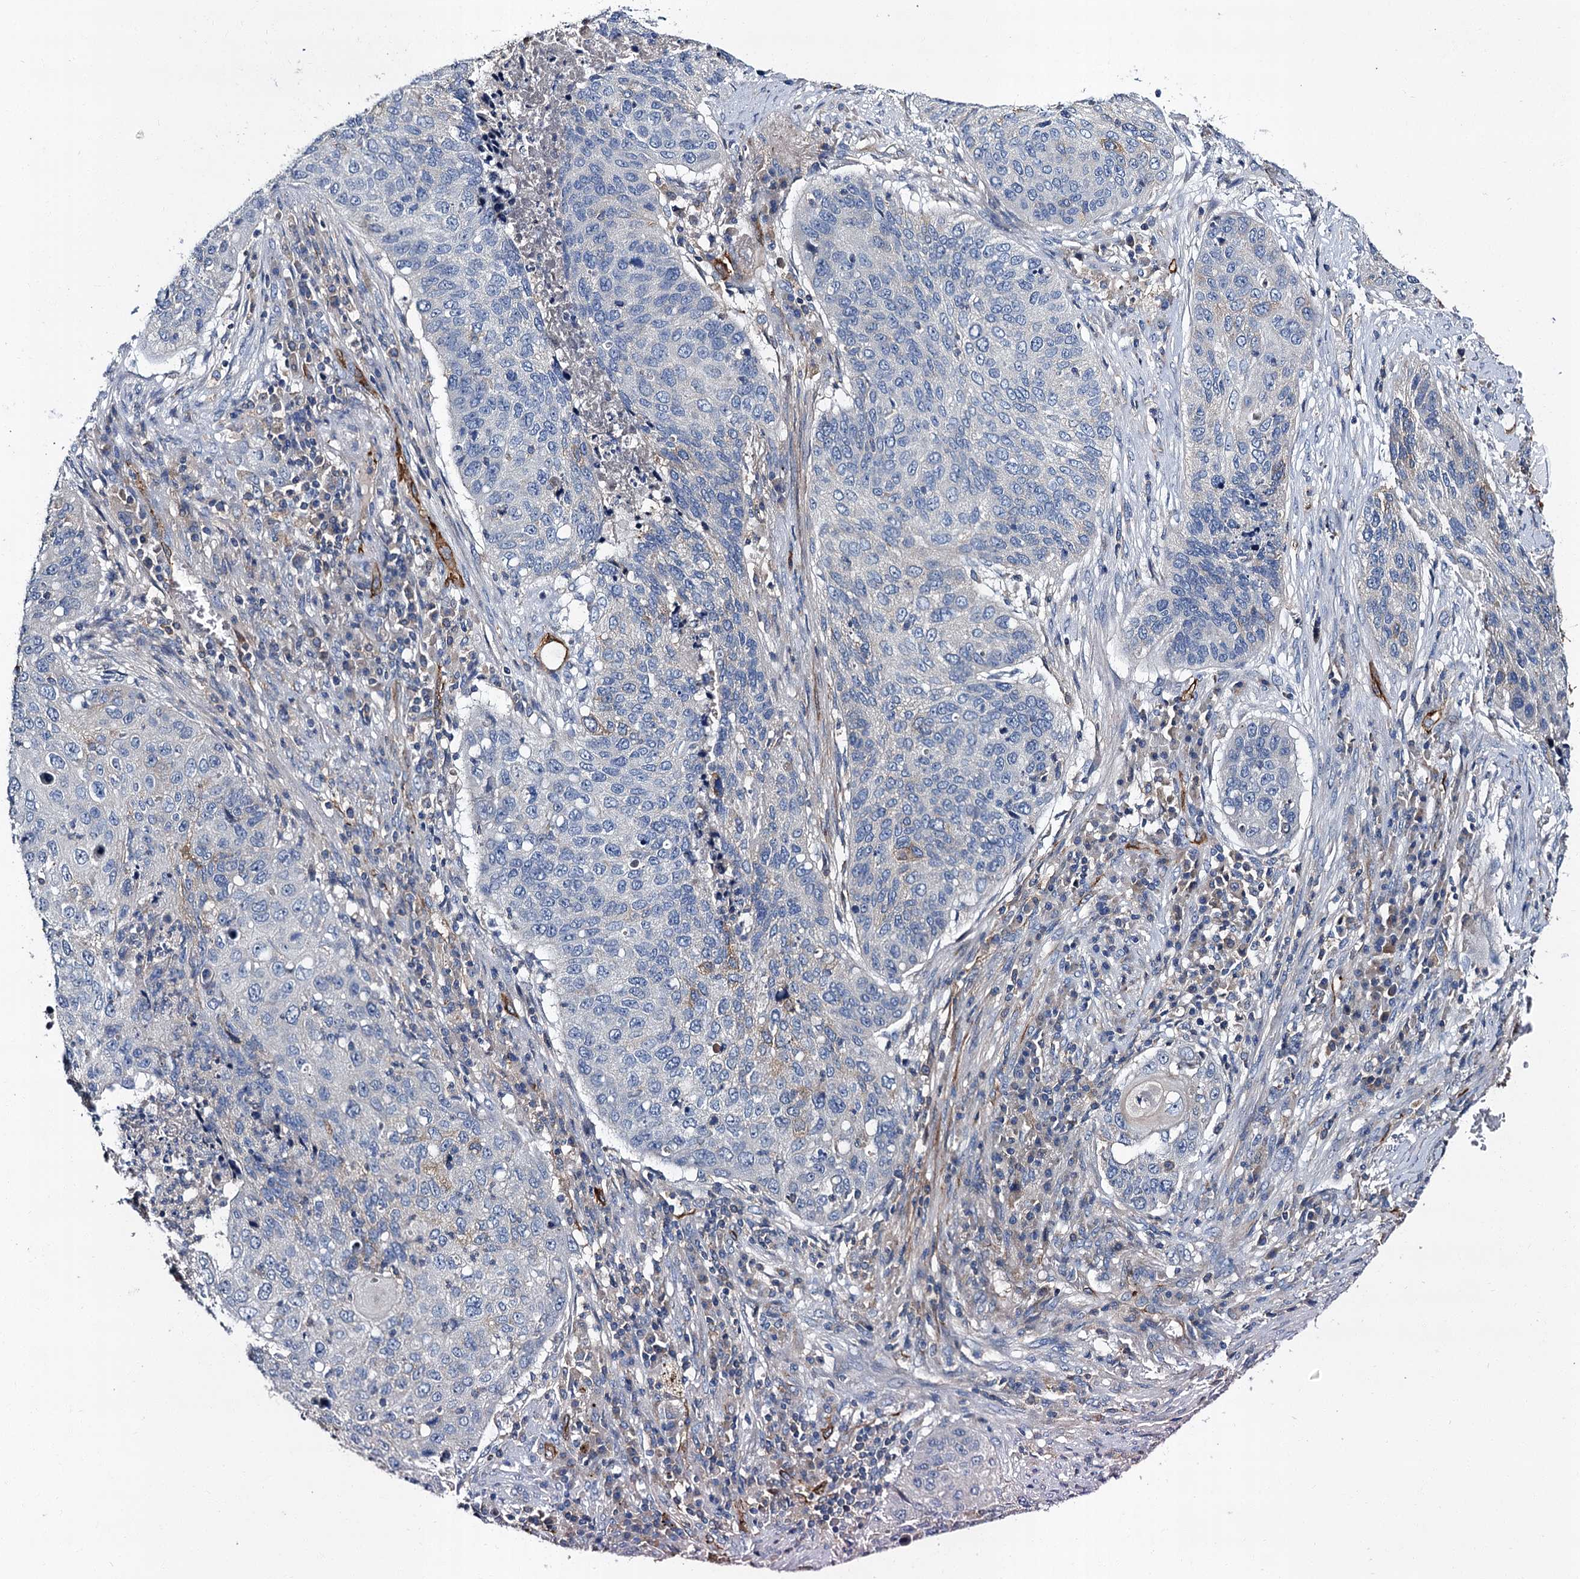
{"staining": {"intensity": "negative", "quantity": "none", "location": "none"}, "tissue": "lung cancer", "cell_type": "Tumor cells", "image_type": "cancer", "snomed": [{"axis": "morphology", "description": "Squamous cell carcinoma, NOS"}, {"axis": "topography", "description": "Lung"}], "caption": "Tumor cells show no significant staining in lung cancer. (DAB (3,3'-diaminobenzidine) immunohistochemistry (IHC) with hematoxylin counter stain).", "gene": "CACNA1C", "patient": {"sex": "female", "age": 63}}